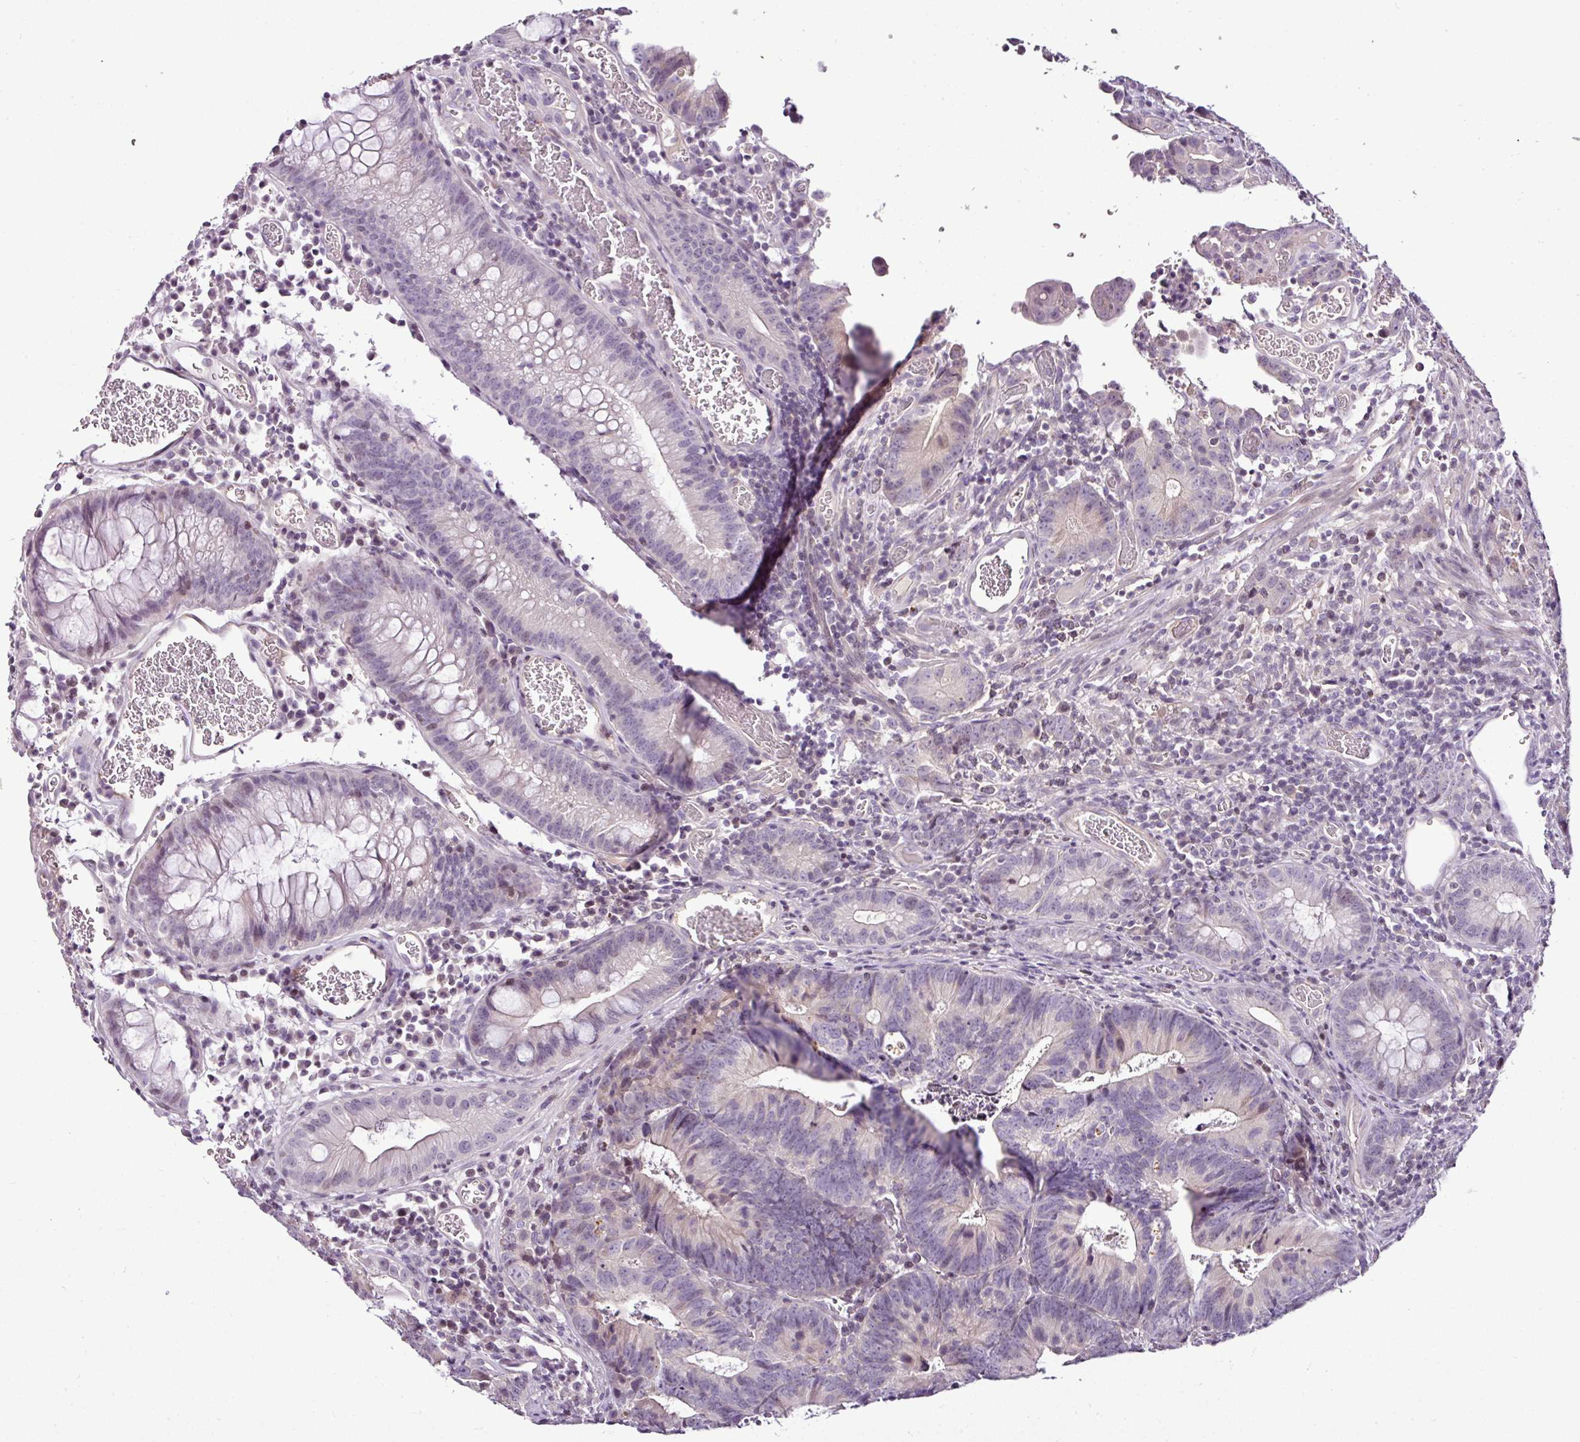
{"staining": {"intensity": "negative", "quantity": "none", "location": "none"}, "tissue": "colorectal cancer", "cell_type": "Tumor cells", "image_type": "cancer", "snomed": [{"axis": "morphology", "description": "Adenocarcinoma, NOS"}, {"axis": "topography", "description": "Colon"}], "caption": "Colorectal cancer was stained to show a protein in brown. There is no significant positivity in tumor cells.", "gene": "TEX30", "patient": {"sex": "female", "age": 57}}